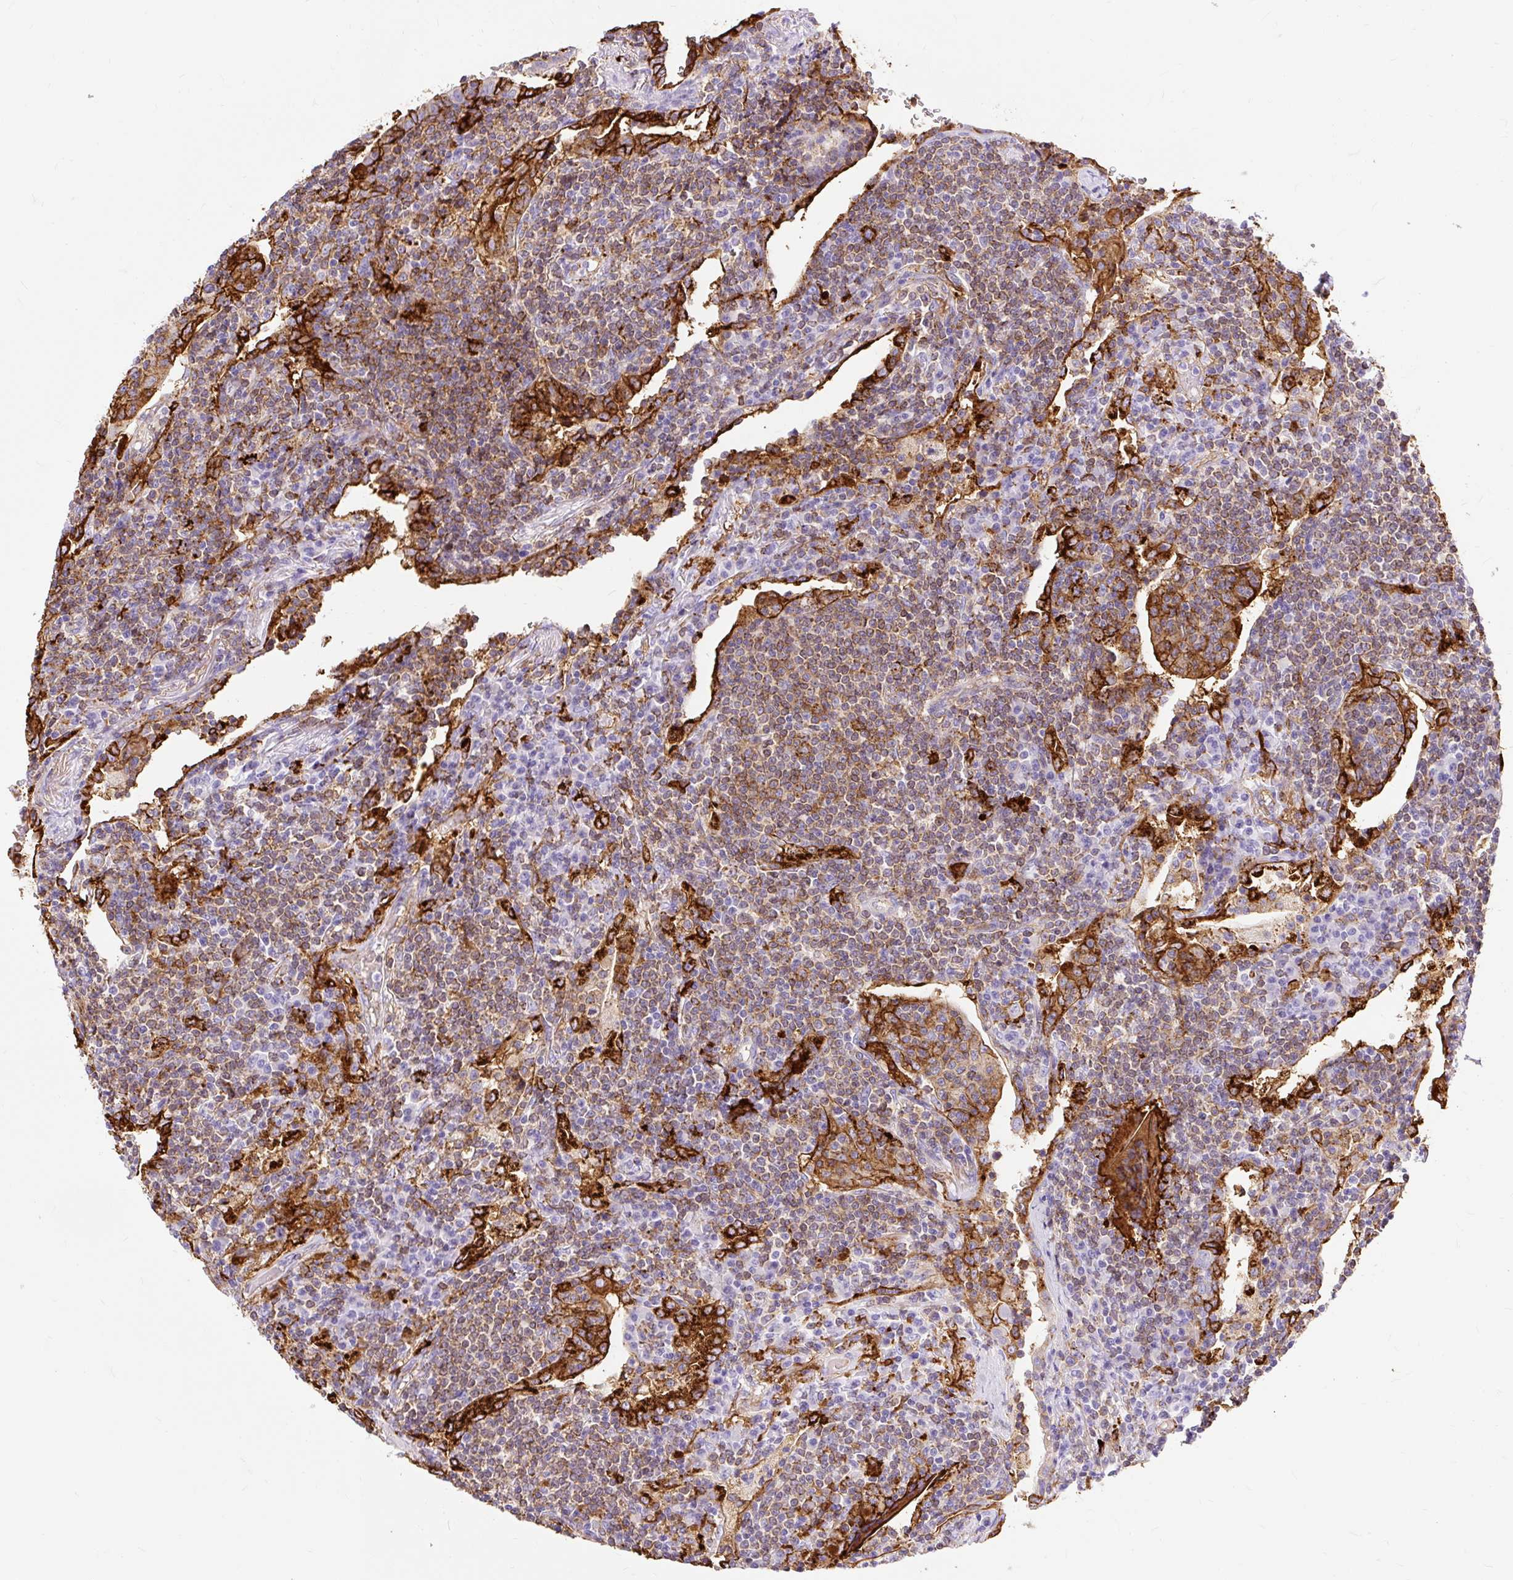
{"staining": {"intensity": "moderate", "quantity": ">75%", "location": "cytoplasmic/membranous"}, "tissue": "lymphoma", "cell_type": "Tumor cells", "image_type": "cancer", "snomed": [{"axis": "morphology", "description": "Malignant lymphoma, non-Hodgkin's type, Low grade"}, {"axis": "topography", "description": "Lung"}], "caption": "Lymphoma was stained to show a protein in brown. There is medium levels of moderate cytoplasmic/membranous staining in about >75% of tumor cells.", "gene": "HLA-DRA", "patient": {"sex": "female", "age": 71}}